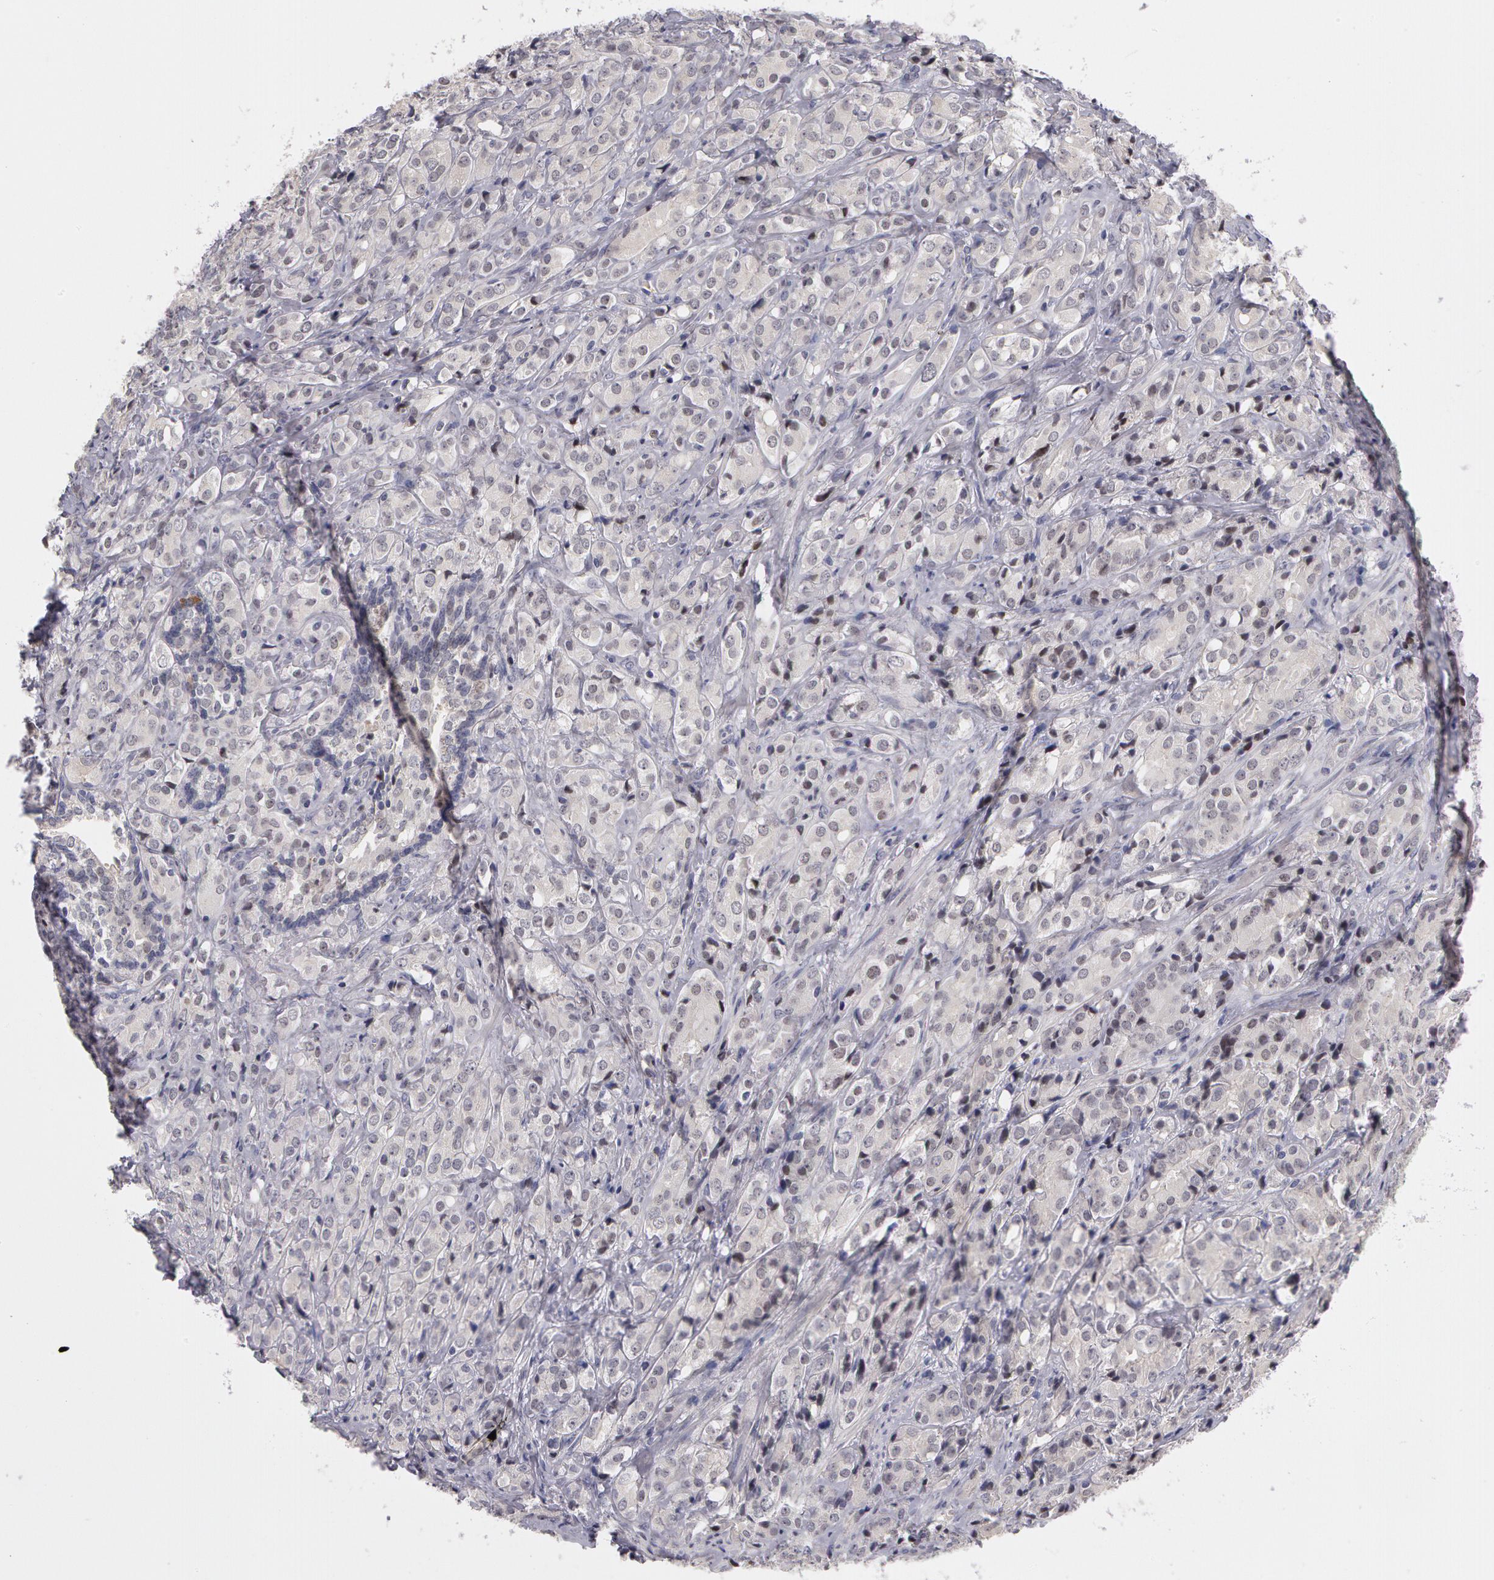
{"staining": {"intensity": "negative", "quantity": "none", "location": "none"}, "tissue": "prostate cancer", "cell_type": "Tumor cells", "image_type": "cancer", "snomed": [{"axis": "morphology", "description": "Adenocarcinoma, High grade"}, {"axis": "topography", "description": "Prostate"}], "caption": "IHC photomicrograph of human prostate cancer stained for a protein (brown), which shows no staining in tumor cells.", "gene": "PRICKLE1", "patient": {"sex": "male", "age": 68}}